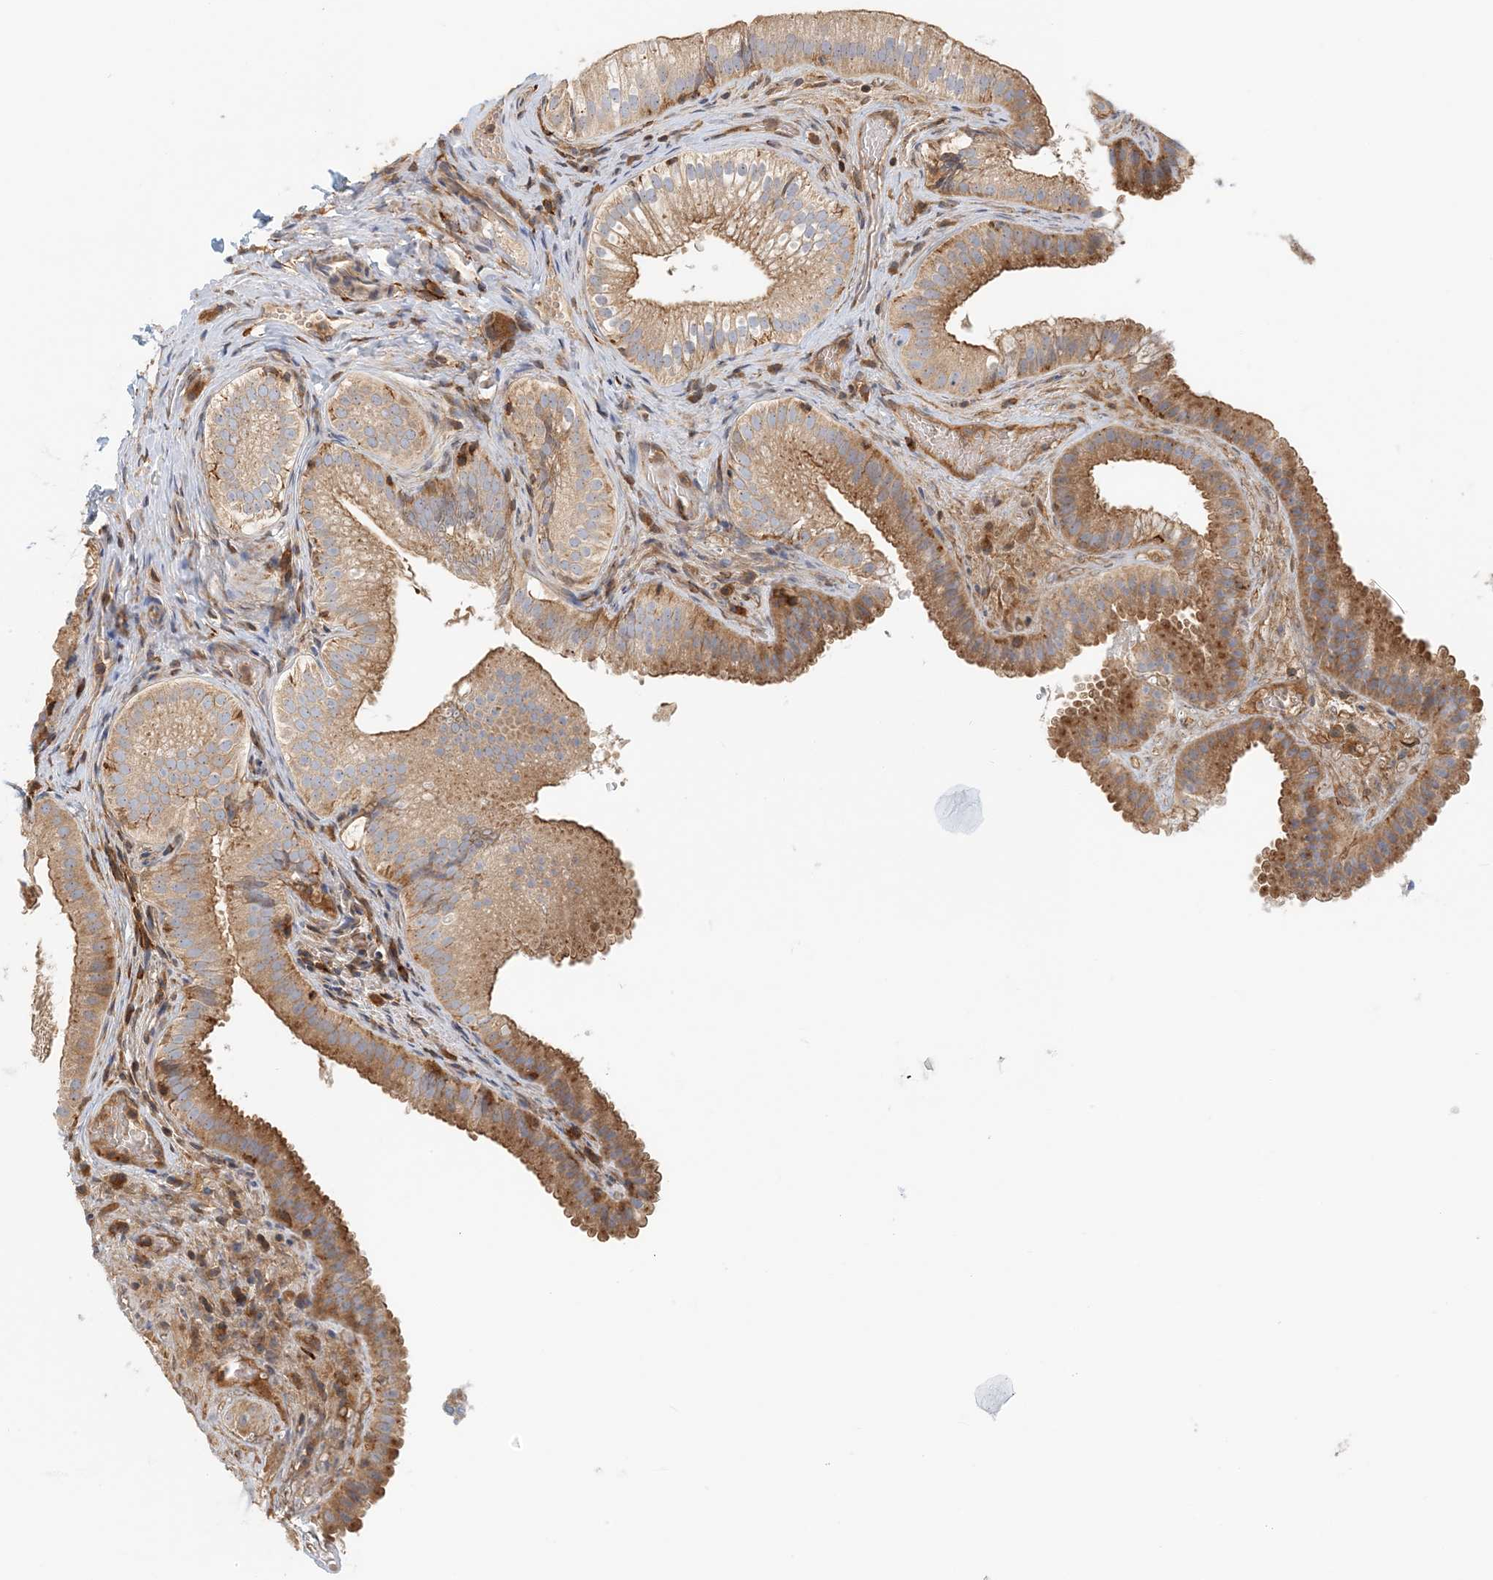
{"staining": {"intensity": "strong", "quantity": ">75%", "location": "cytoplasmic/membranous"}, "tissue": "gallbladder", "cell_type": "Glandular cells", "image_type": "normal", "snomed": [{"axis": "morphology", "description": "Normal tissue, NOS"}, {"axis": "topography", "description": "Gallbladder"}], "caption": "Protein staining of unremarkable gallbladder reveals strong cytoplasmic/membranous staining in about >75% of glandular cells. (DAB (3,3'-diaminobenzidine) IHC with brightfield microscopy, high magnification).", "gene": "COLEC11", "patient": {"sex": "female", "age": 30}}